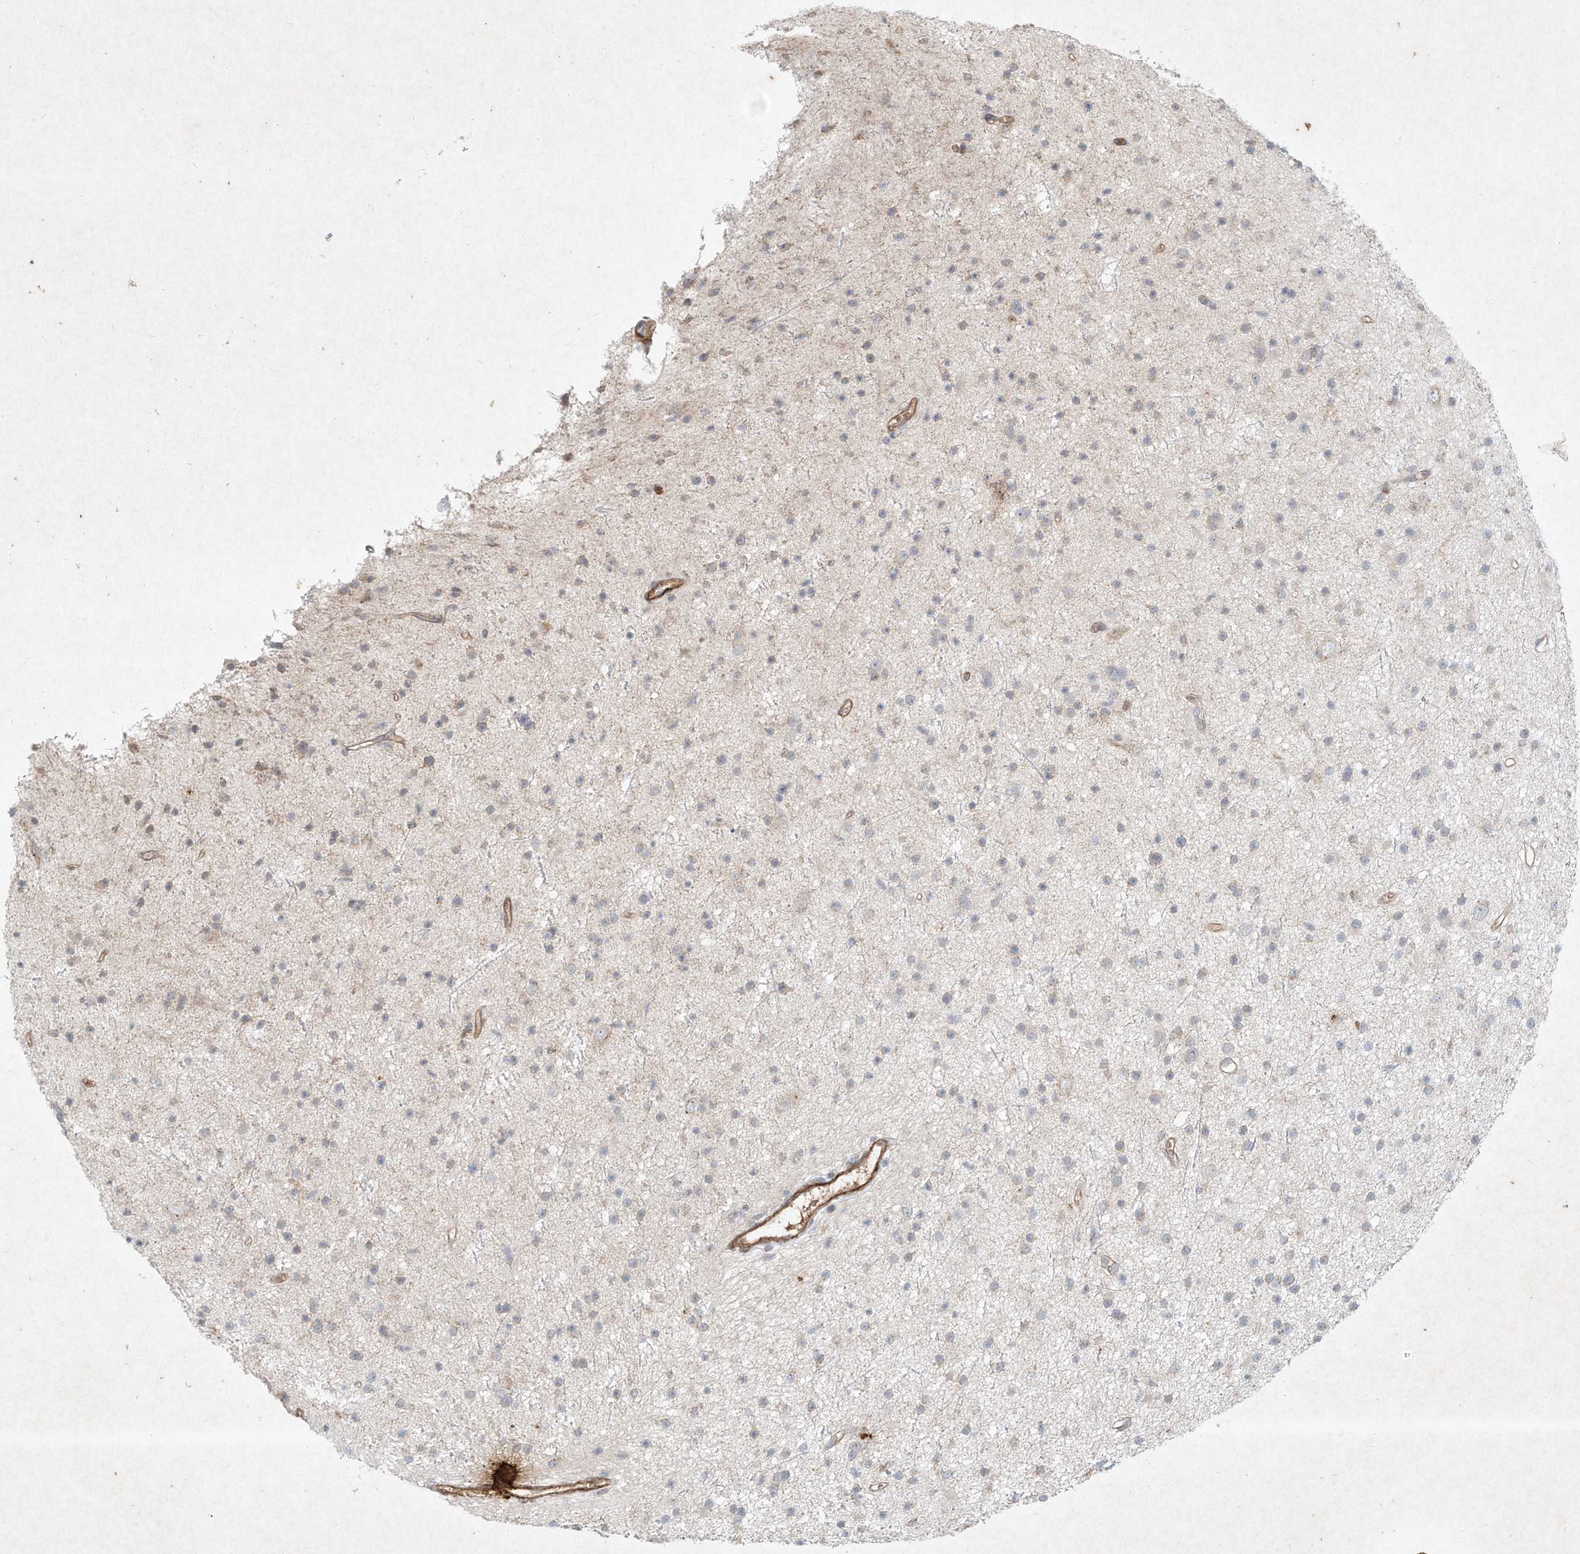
{"staining": {"intensity": "negative", "quantity": "none", "location": "none"}, "tissue": "glioma", "cell_type": "Tumor cells", "image_type": "cancer", "snomed": [{"axis": "morphology", "description": "Glioma, malignant, Low grade"}, {"axis": "topography", "description": "Cerebral cortex"}], "caption": "An image of malignant glioma (low-grade) stained for a protein shows no brown staining in tumor cells.", "gene": "HTR5A", "patient": {"sex": "female", "age": 39}}